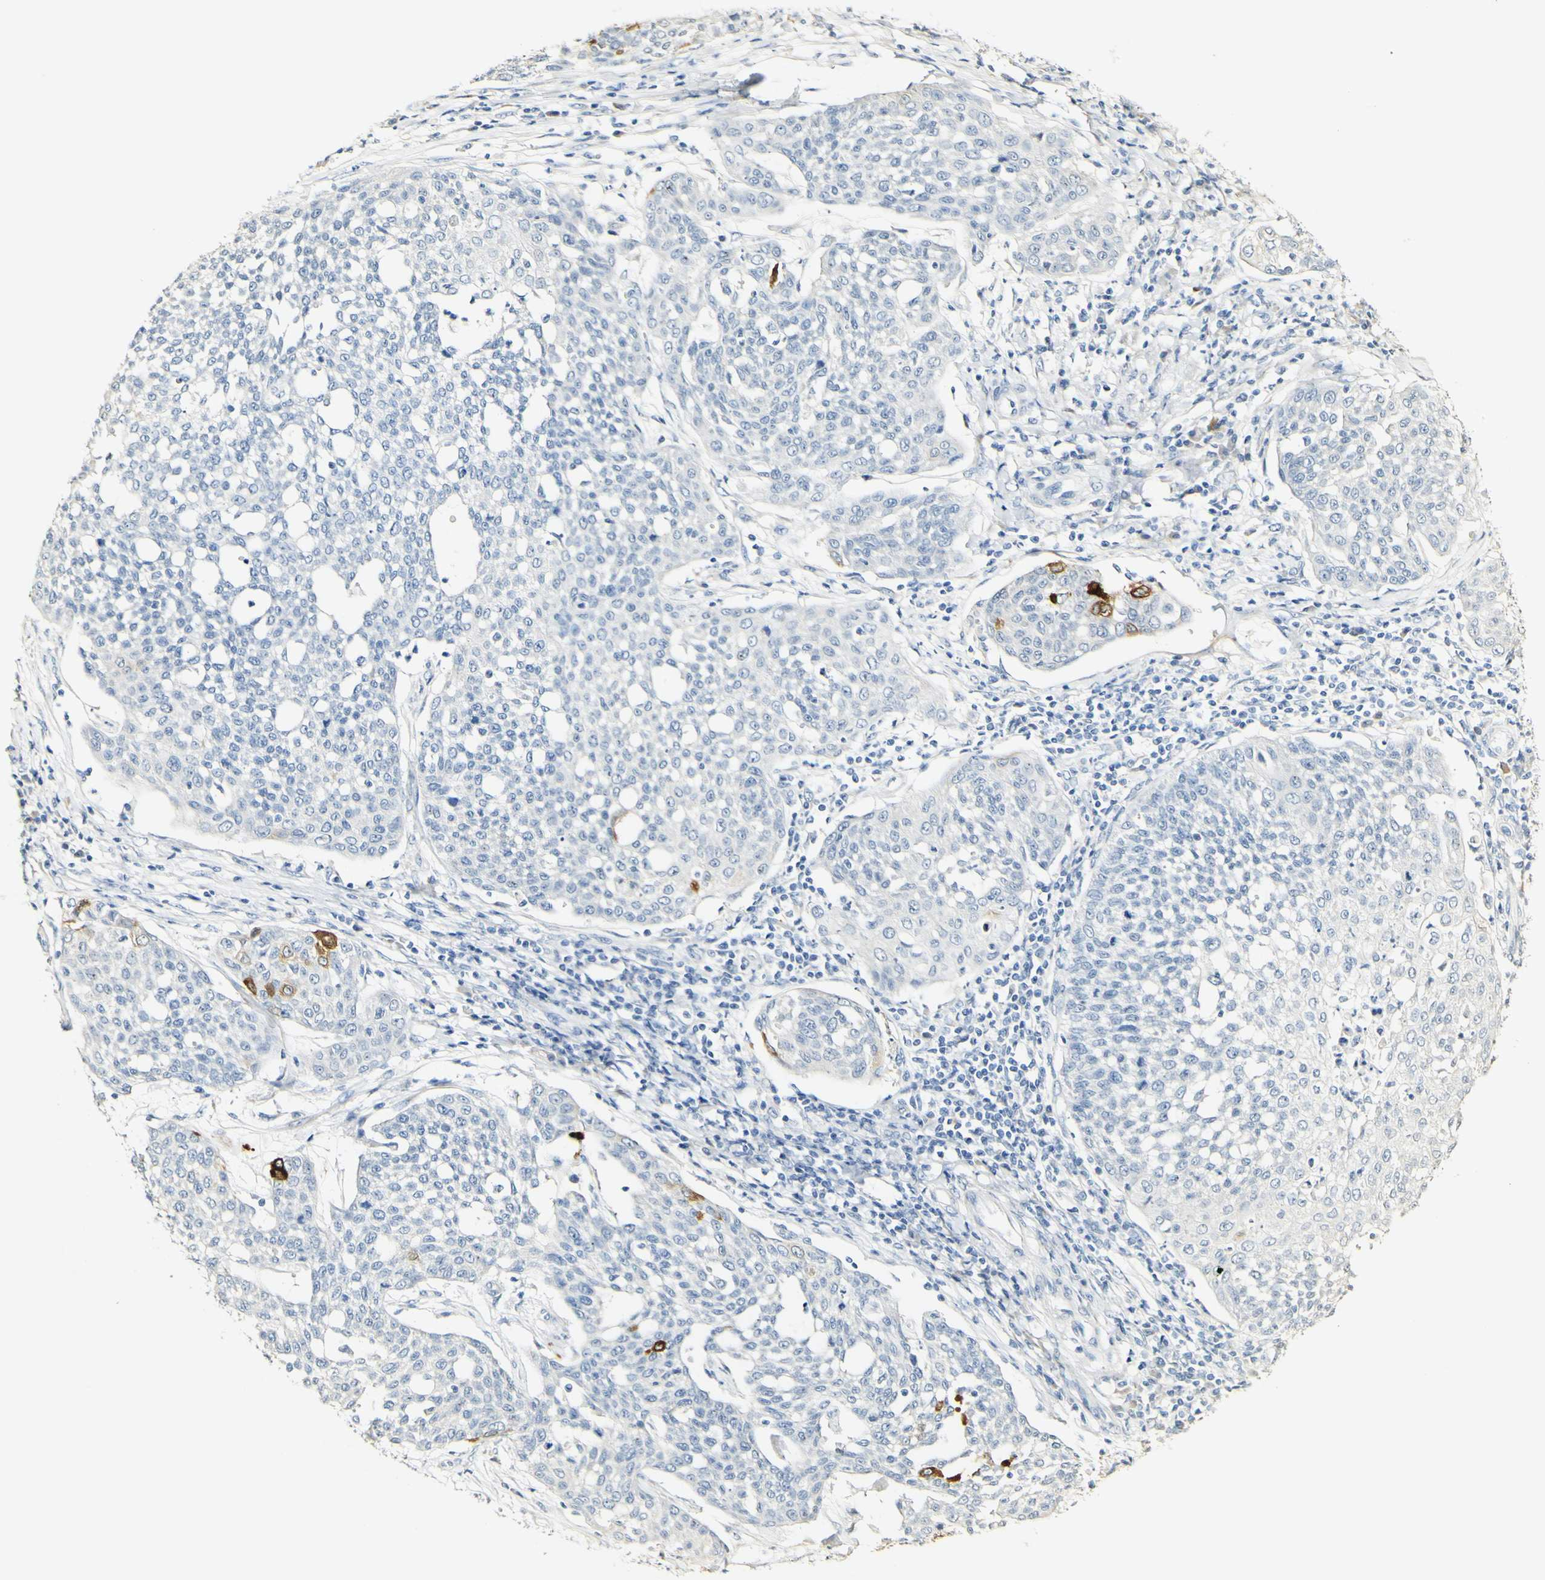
{"staining": {"intensity": "negative", "quantity": "none", "location": "none"}, "tissue": "cervical cancer", "cell_type": "Tumor cells", "image_type": "cancer", "snomed": [{"axis": "morphology", "description": "Squamous cell carcinoma, NOS"}, {"axis": "topography", "description": "Cervix"}], "caption": "Immunohistochemistry (IHC) histopathology image of cervical cancer stained for a protein (brown), which shows no expression in tumor cells.", "gene": "FMO3", "patient": {"sex": "female", "age": 34}}